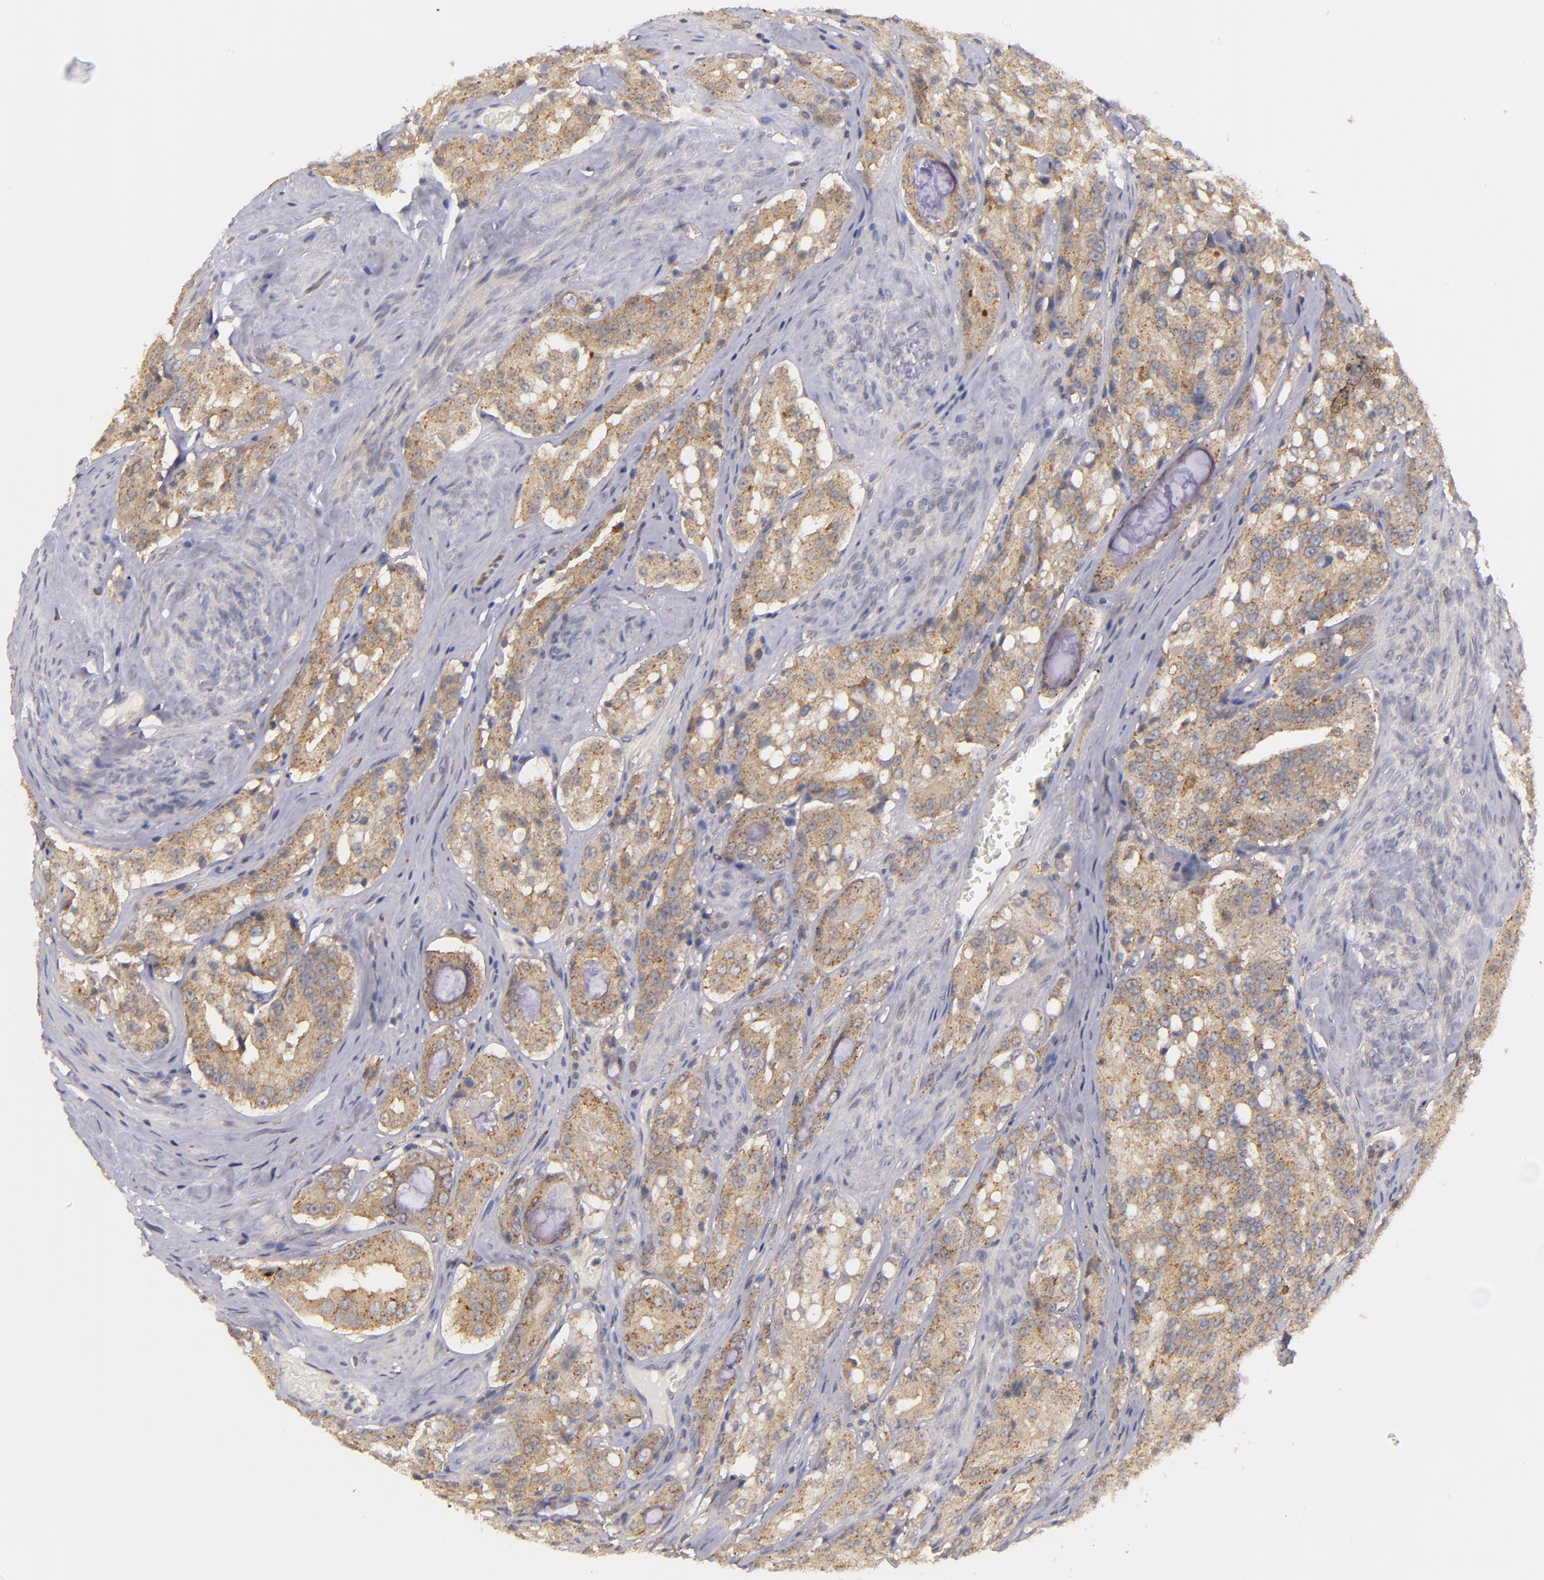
{"staining": {"intensity": "moderate", "quantity": ">75%", "location": "cytoplasmic/membranous"}, "tissue": "prostate cancer", "cell_type": "Tumor cells", "image_type": "cancer", "snomed": [{"axis": "morphology", "description": "Adenocarcinoma, Medium grade"}, {"axis": "topography", "description": "Prostate"}], "caption": "Prostate cancer stained with DAB (3,3'-diaminobenzidine) immunohistochemistry (IHC) displays medium levels of moderate cytoplasmic/membranous staining in approximately >75% of tumor cells. (brown staining indicates protein expression, while blue staining denotes nuclei).", "gene": "ZFYVE1", "patient": {"sex": "male", "age": 72}}